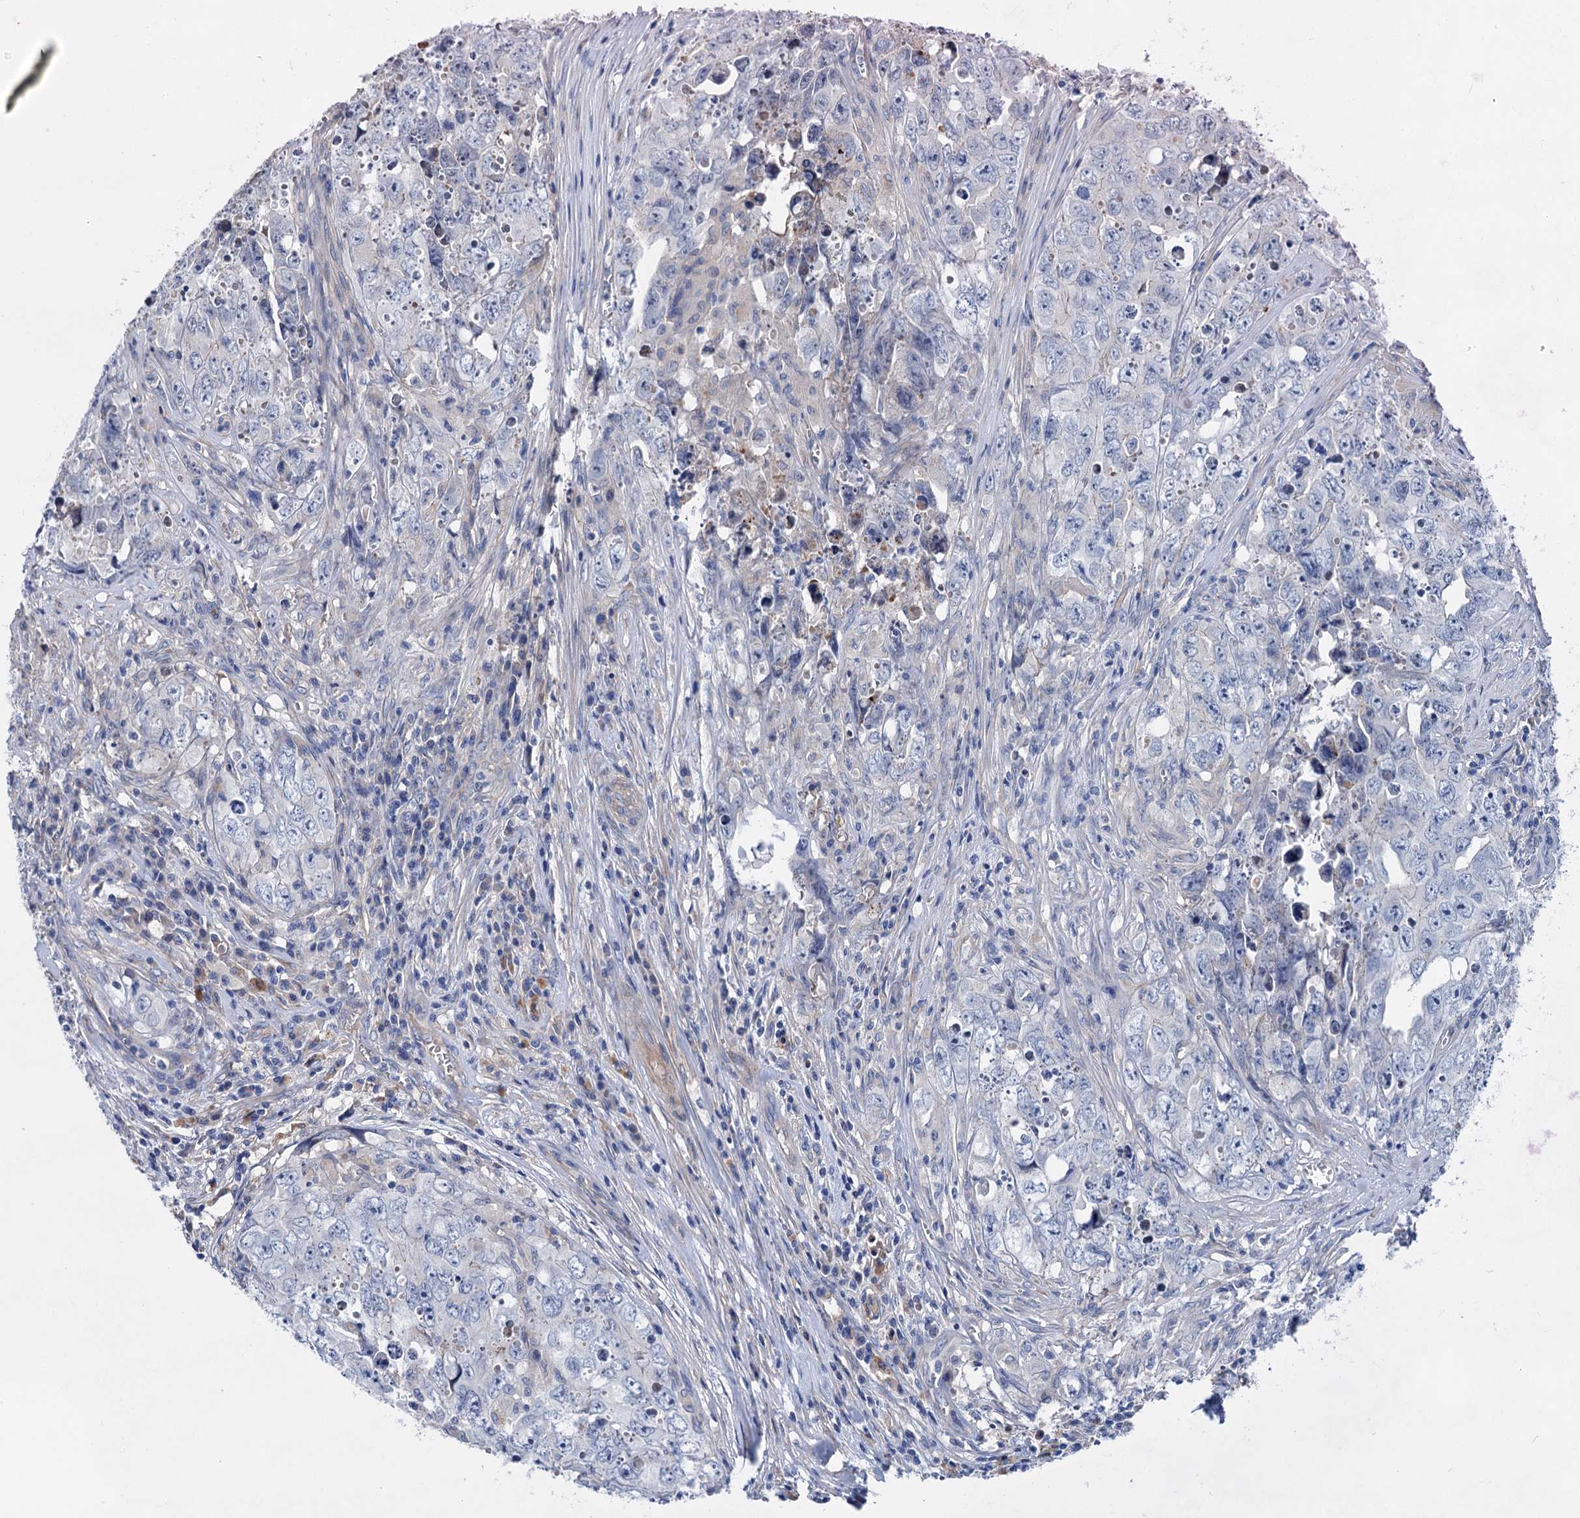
{"staining": {"intensity": "negative", "quantity": "none", "location": "none"}, "tissue": "testis cancer", "cell_type": "Tumor cells", "image_type": "cancer", "snomed": [{"axis": "morphology", "description": "Seminoma, NOS"}, {"axis": "morphology", "description": "Carcinoma, Embryonal, NOS"}, {"axis": "topography", "description": "Testis"}], "caption": "The photomicrograph displays no staining of tumor cells in testis seminoma. (Stains: DAB (3,3'-diaminobenzidine) immunohistochemistry with hematoxylin counter stain, Microscopy: brightfield microscopy at high magnification).", "gene": "GPR155", "patient": {"sex": "male", "age": 43}}